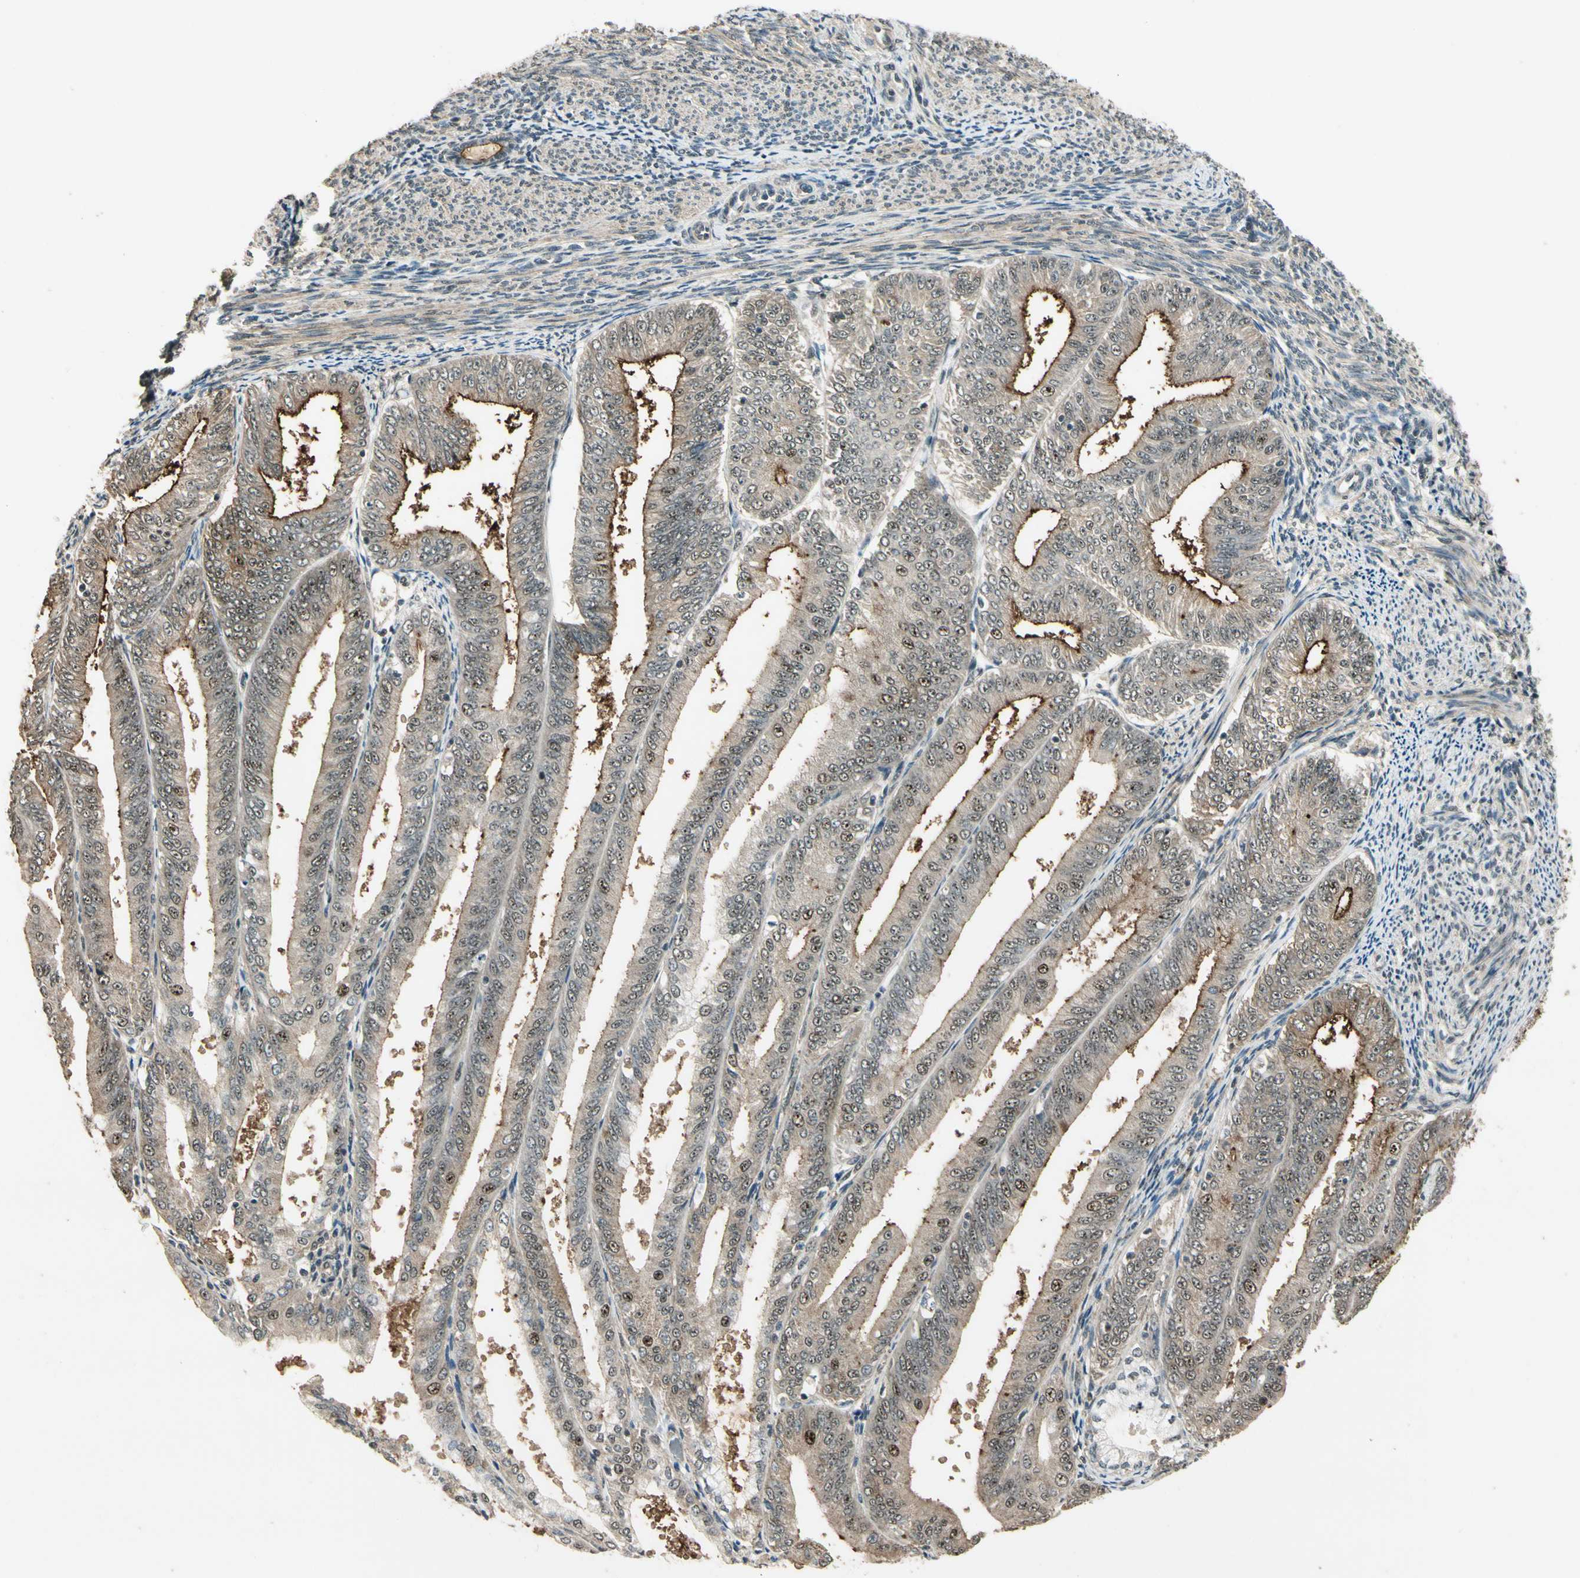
{"staining": {"intensity": "weak", "quantity": ">75%", "location": "cytoplasmic/membranous,nuclear"}, "tissue": "endometrial cancer", "cell_type": "Tumor cells", "image_type": "cancer", "snomed": [{"axis": "morphology", "description": "Adenocarcinoma, NOS"}, {"axis": "topography", "description": "Endometrium"}], "caption": "Endometrial adenocarcinoma stained for a protein (brown) shows weak cytoplasmic/membranous and nuclear positive staining in approximately >75% of tumor cells.", "gene": "MCPH1", "patient": {"sex": "female", "age": 63}}